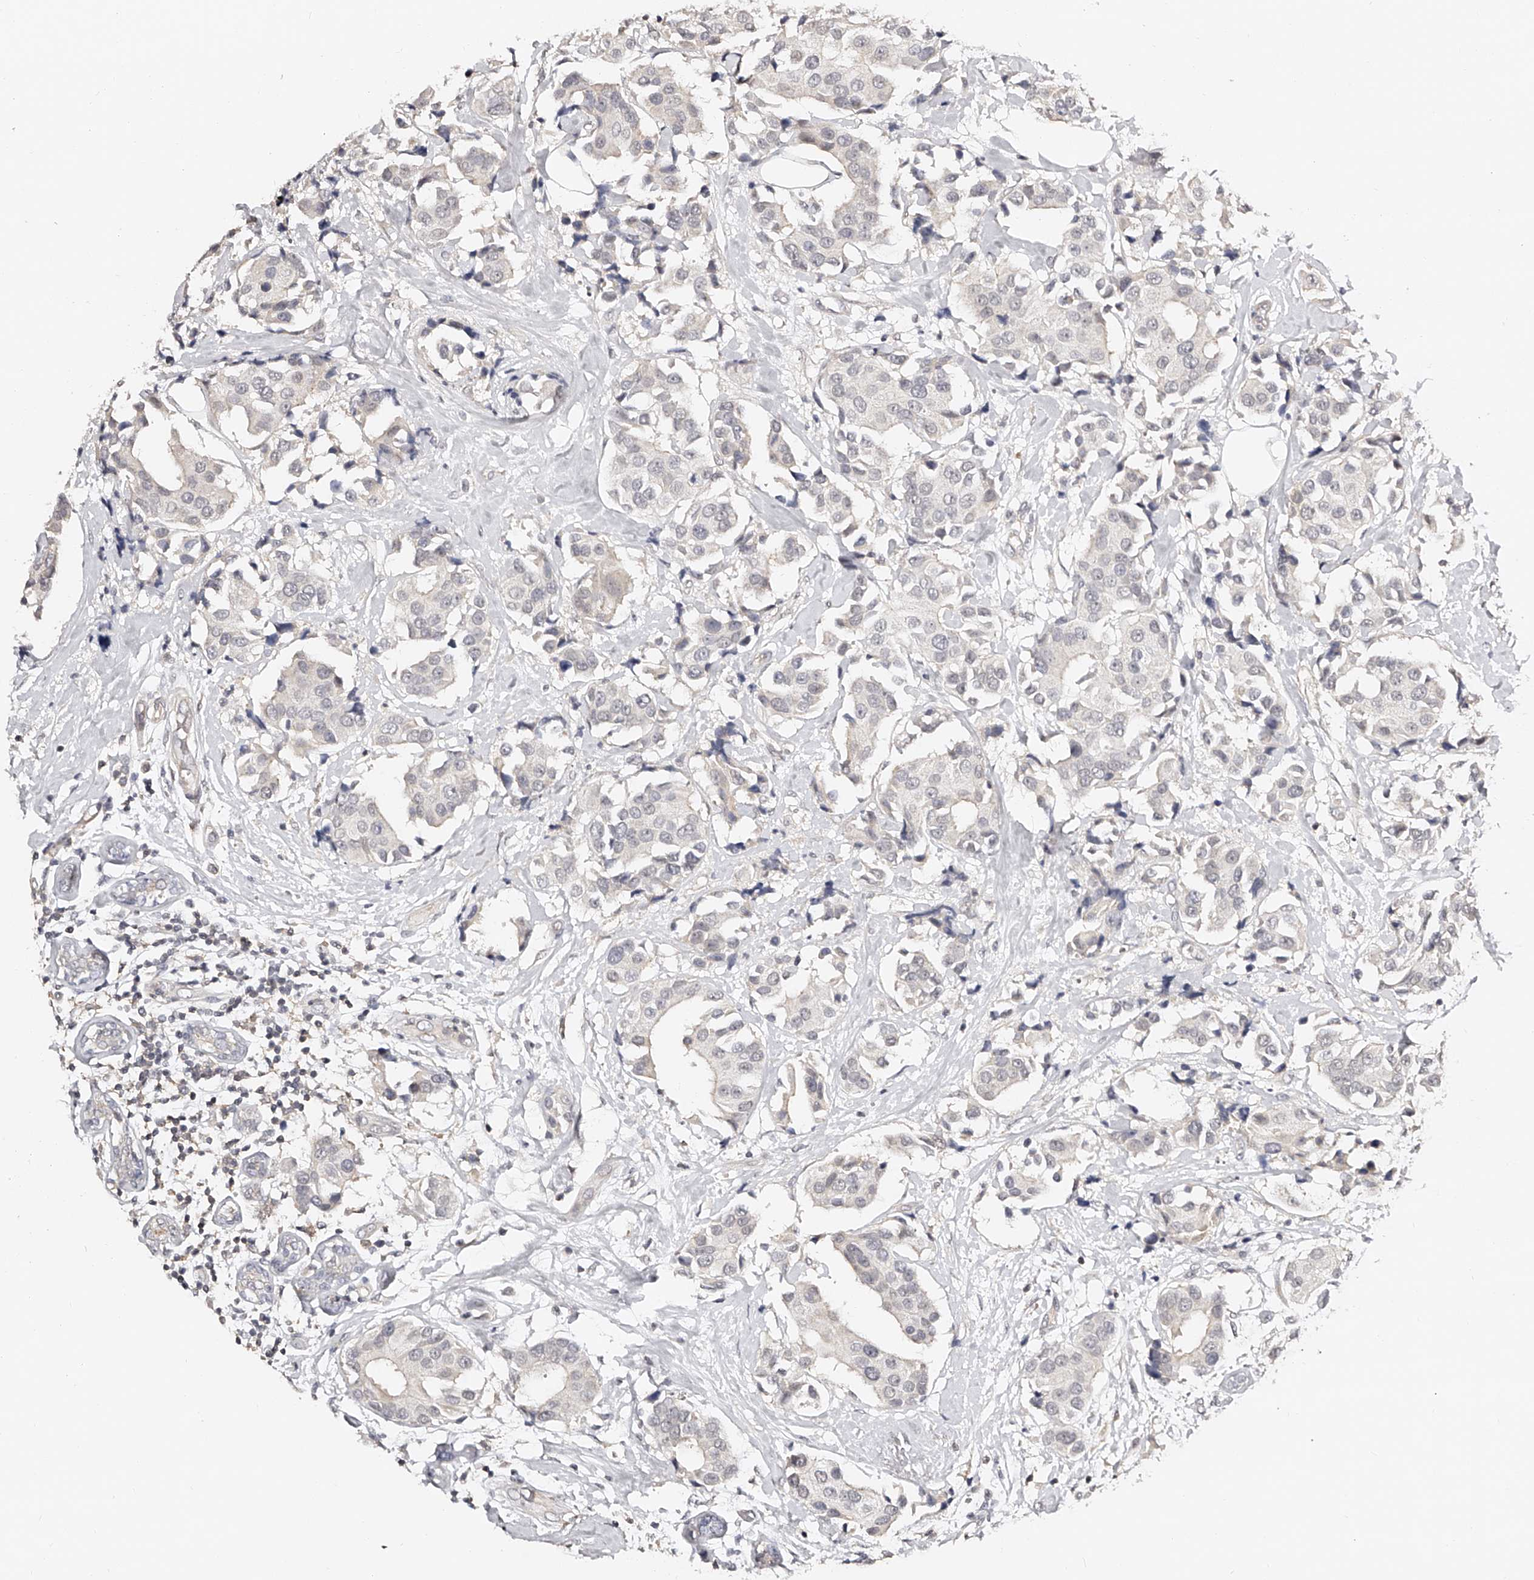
{"staining": {"intensity": "negative", "quantity": "none", "location": "none"}, "tissue": "breast cancer", "cell_type": "Tumor cells", "image_type": "cancer", "snomed": [{"axis": "morphology", "description": "Normal tissue, NOS"}, {"axis": "morphology", "description": "Duct carcinoma"}, {"axis": "topography", "description": "Breast"}], "caption": "Tumor cells are negative for brown protein staining in intraductal carcinoma (breast). Brightfield microscopy of immunohistochemistry stained with DAB (brown) and hematoxylin (blue), captured at high magnification.", "gene": "ZNF789", "patient": {"sex": "female", "age": 39}}